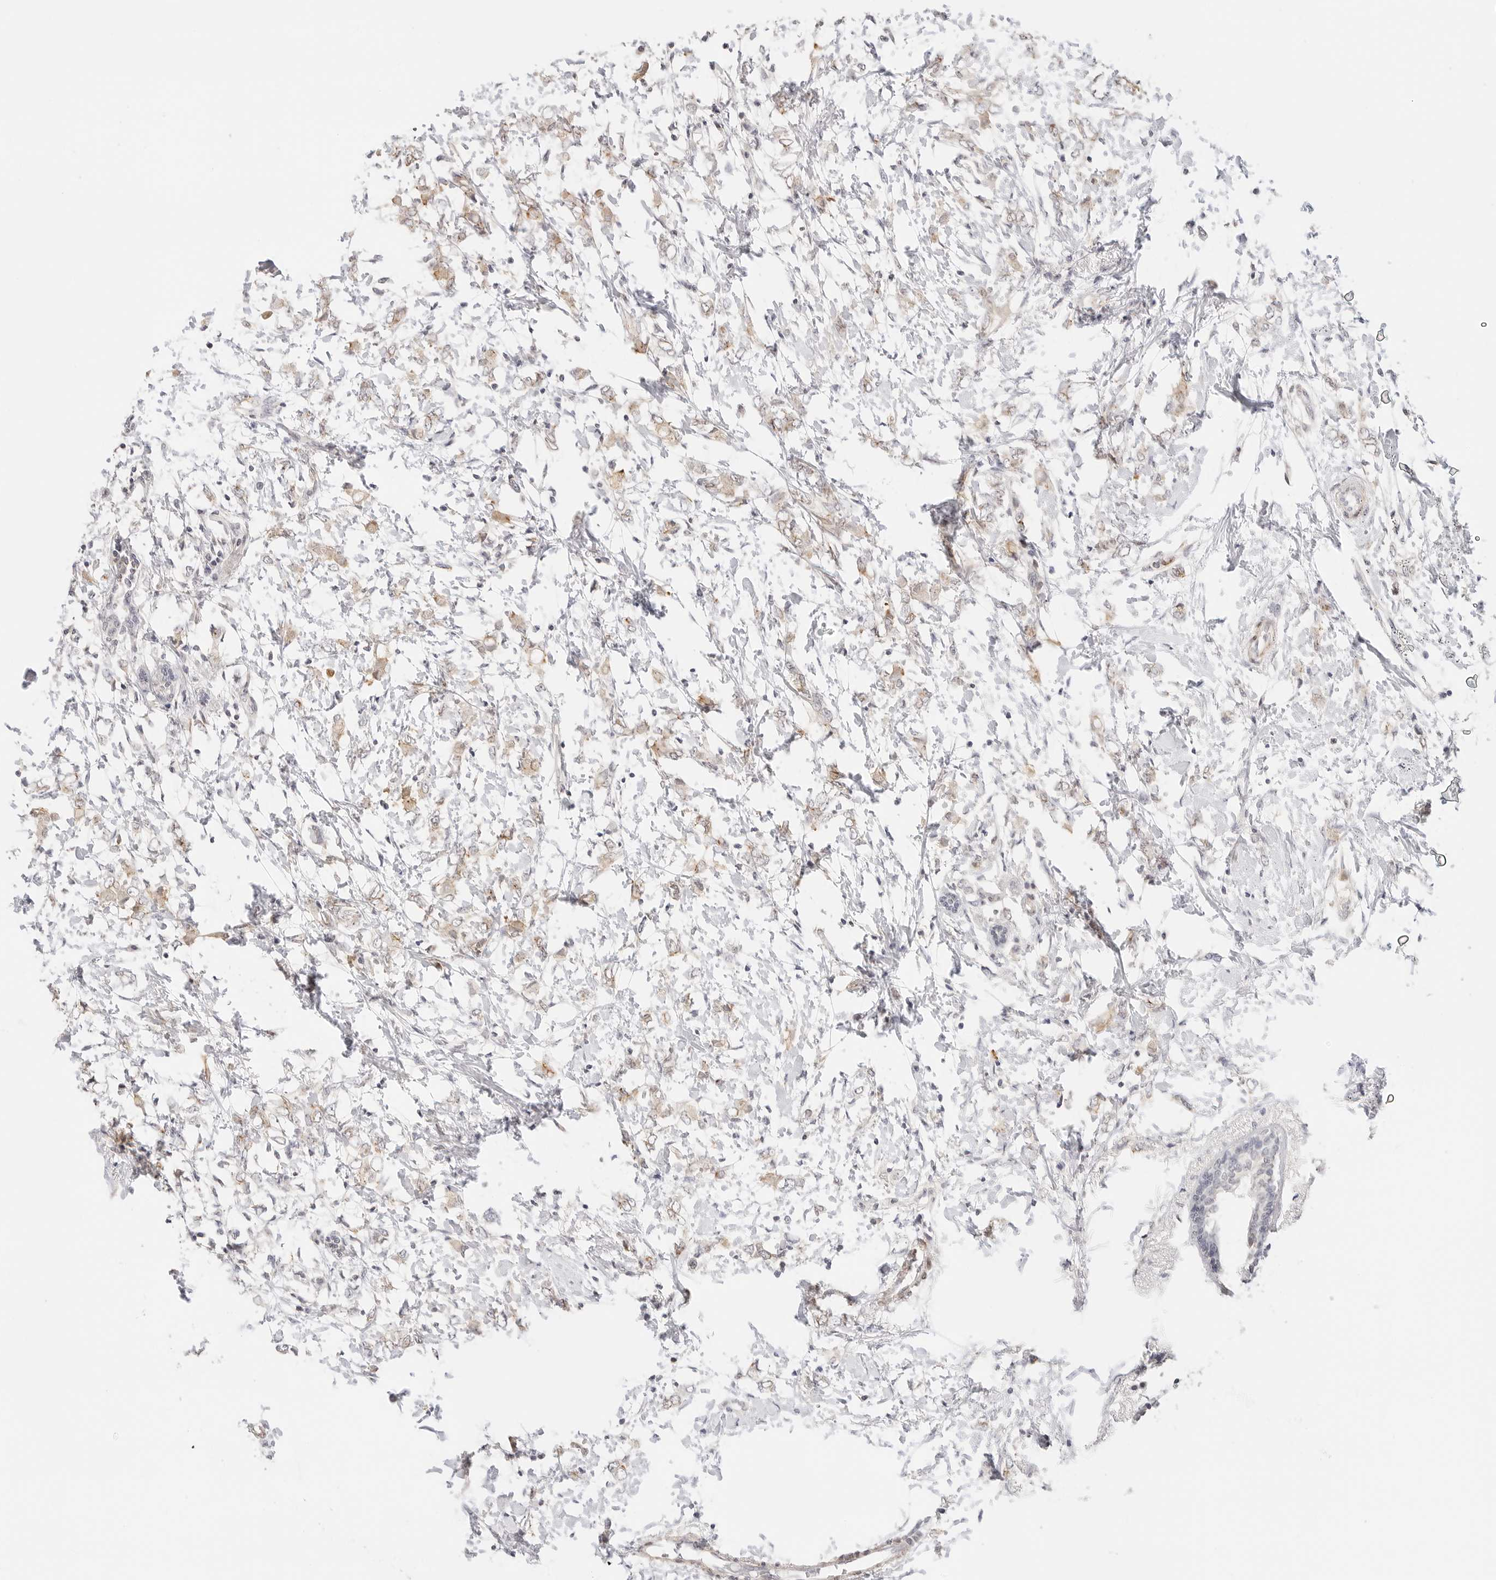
{"staining": {"intensity": "weak", "quantity": "25%-75%", "location": "cytoplasmic/membranous"}, "tissue": "breast cancer", "cell_type": "Tumor cells", "image_type": "cancer", "snomed": [{"axis": "morphology", "description": "Normal tissue, NOS"}, {"axis": "morphology", "description": "Lobular carcinoma"}, {"axis": "topography", "description": "Breast"}], "caption": "Weak cytoplasmic/membranous protein positivity is appreciated in approximately 25%-75% of tumor cells in breast cancer.", "gene": "PCDH19", "patient": {"sex": "female", "age": 47}}